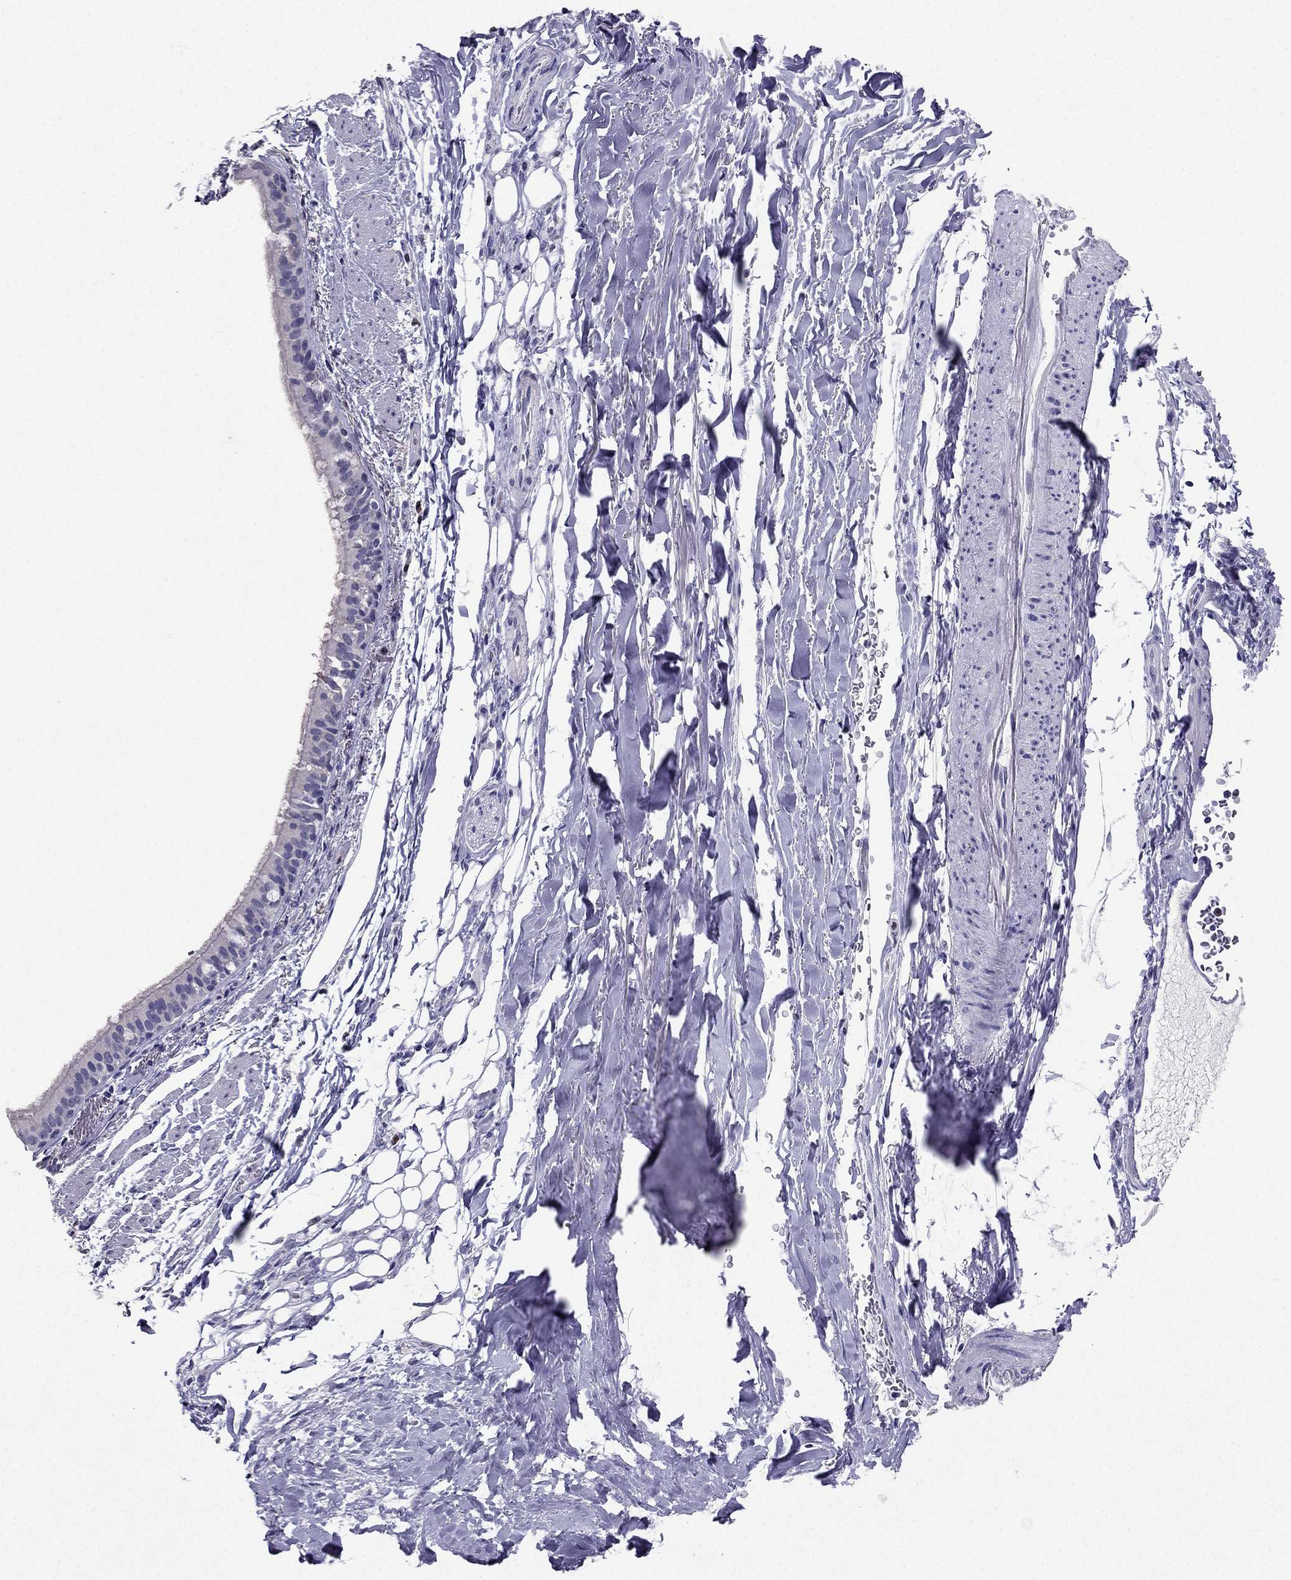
{"staining": {"intensity": "negative", "quantity": "none", "location": "none"}, "tissue": "bronchus", "cell_type": "Respiratory epithelial cells", "image_type": "normal", "snomed": [{"axis": "morphology", "description": "Normal tissue, NOS"}, {"axis": "morphology", "description": "Squamous cell carcinoma, NOS"}, {"axis": "topography", "description": "Bronchus"}, {"axis": "topography", "description": "Lung"}], "caption": "The image shows no significant expression in respiratory epithelial cells of bronchus. Nuclei are stained in blue.", "gene": "ARID3A", "patient": {"sex": "male", "age": 69}}